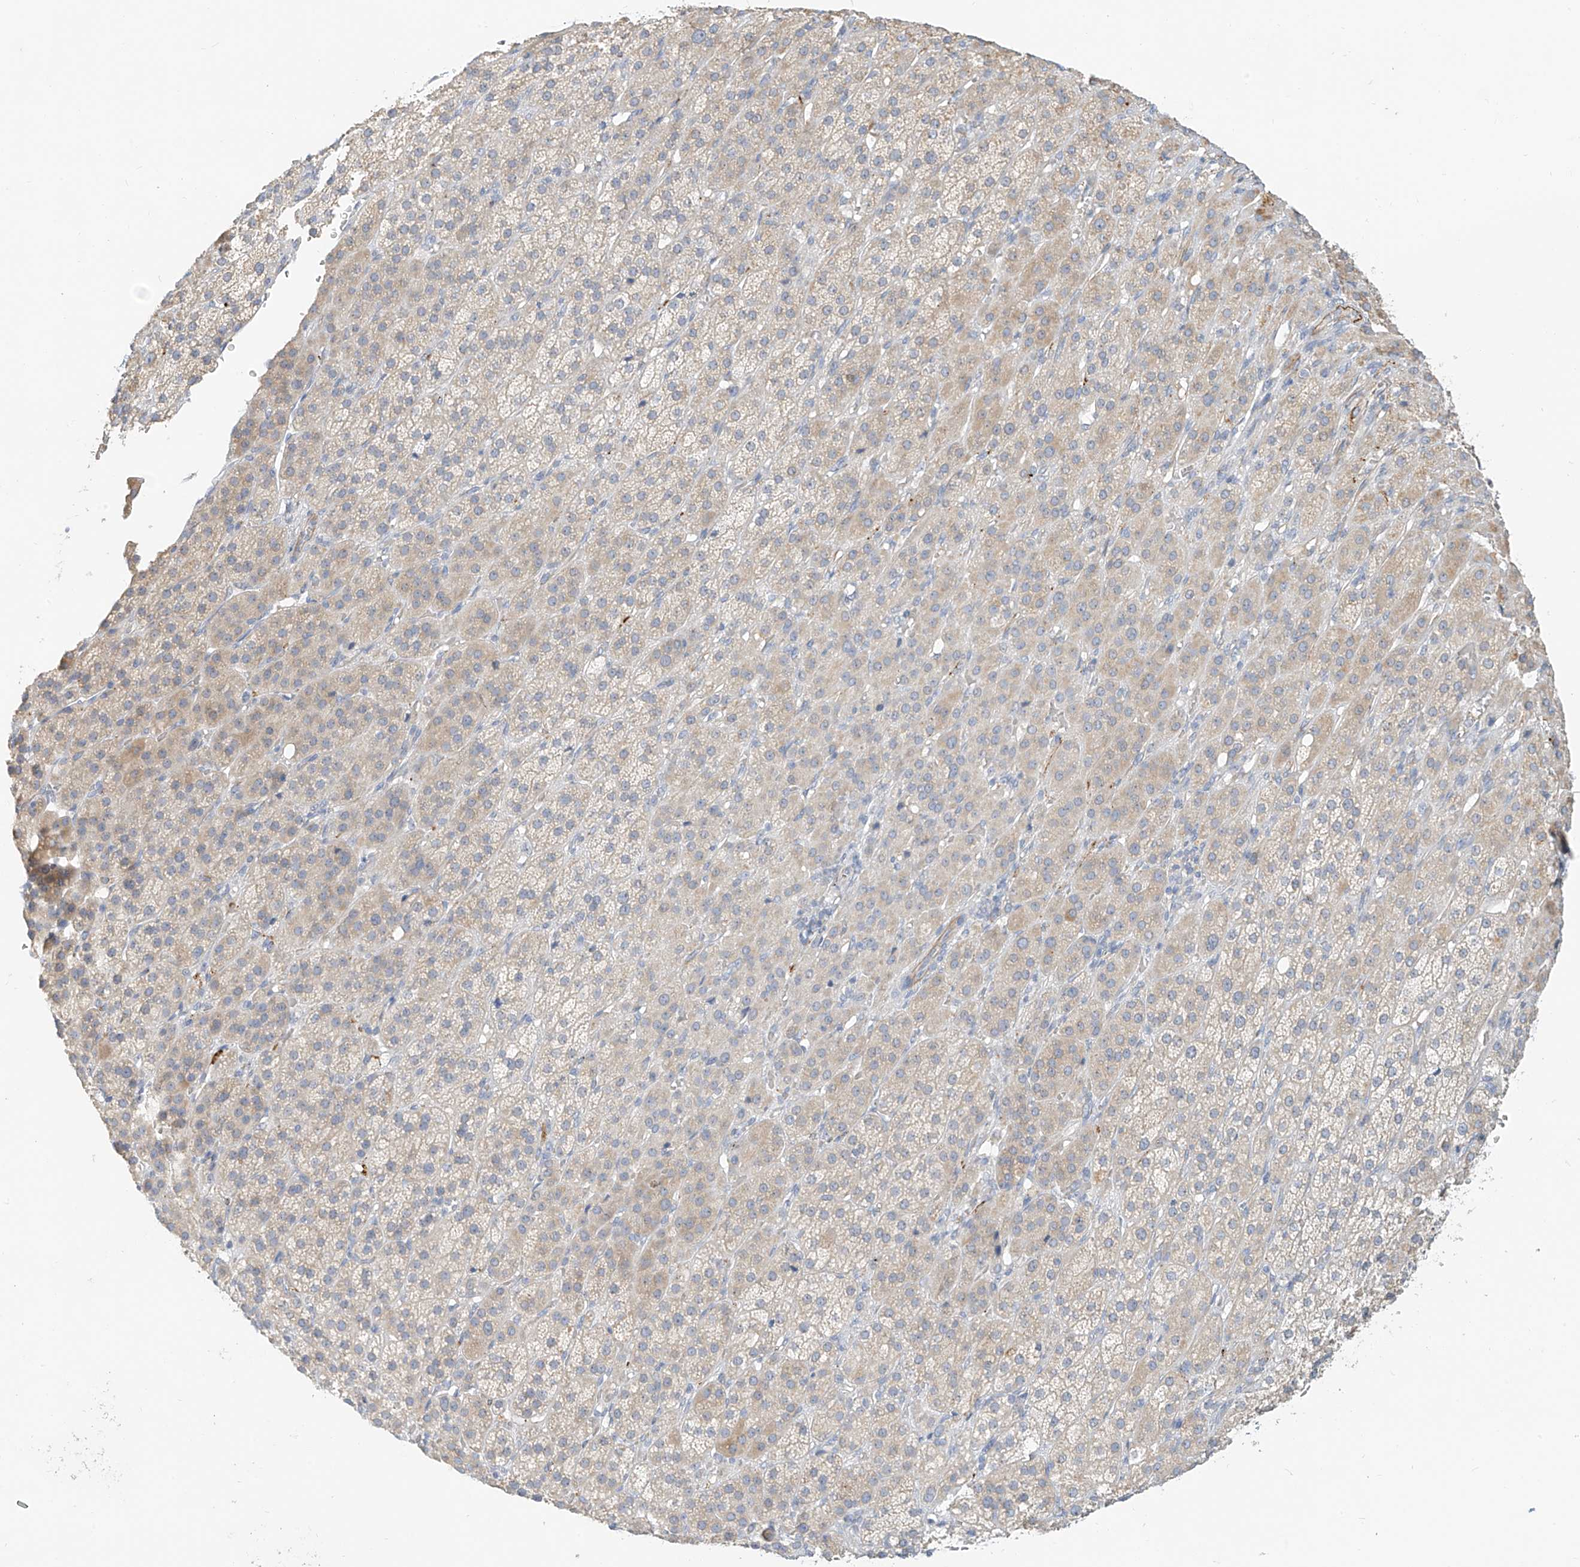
{"staining": {"intensity": "weak", "quantity": "<25%", "location": "cytoplasmic/membranous"}, "tissue": "adrenal gland", "cell_type": "Glandular cells", "image_type": "normal", "snomed": [{"axis": "morphology", "description": "Normal tissue, NOS"}, {"axis": "topography", "description": "Adrenal gland"}], "caption": "A histopathology image of adrenal gland stained for a protein reveals no brown staining in glandular cells.", "gene": "C2orf42", "patient": {"sex": "female", "age": 57}}